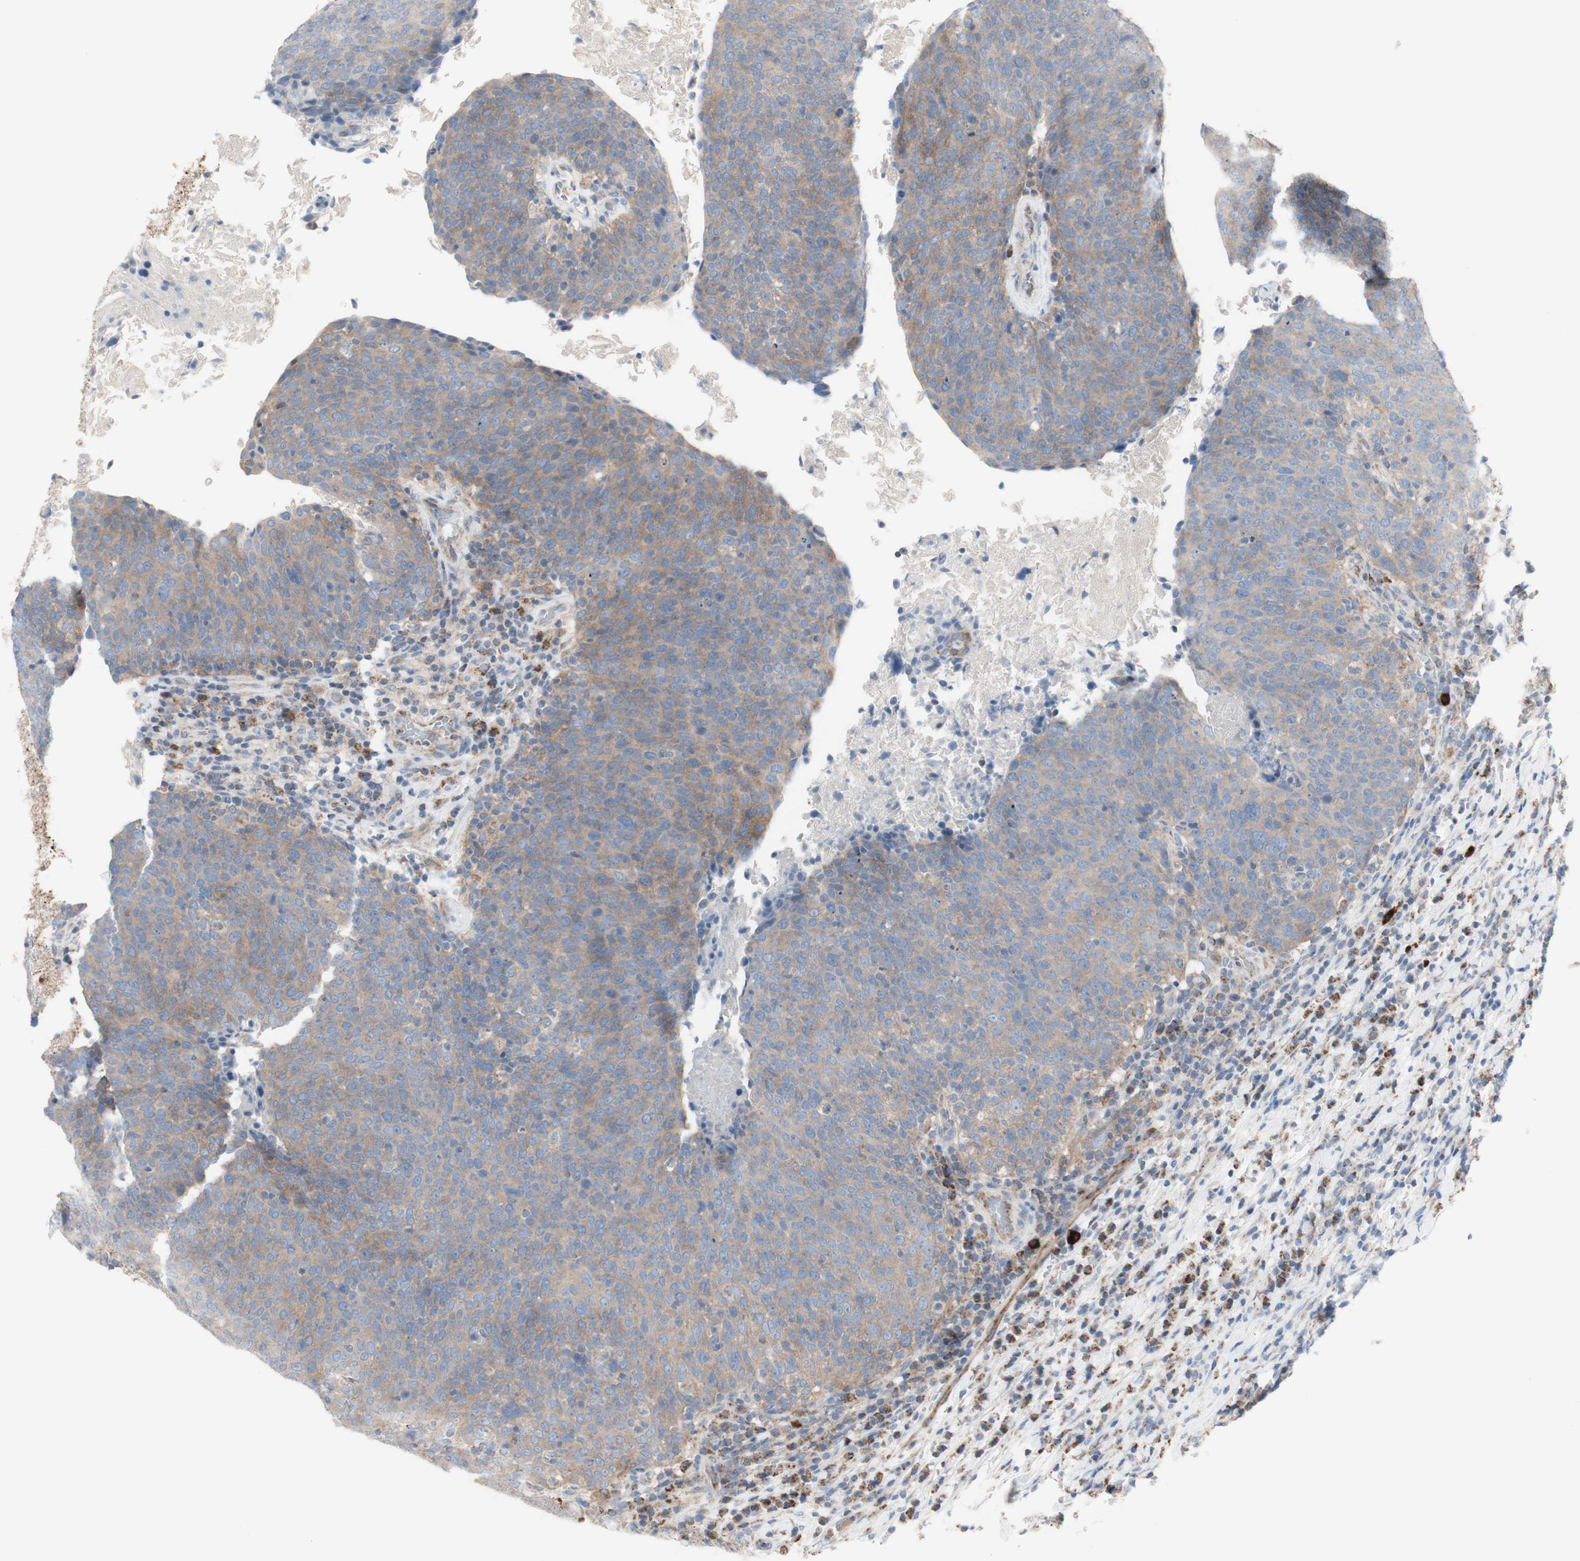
{"staining": {"intensity": "weak", "quantity": "25%-75%", "location": "cytoplasmic/membranous"}, "tissue": "head and neck cancer", "cell_type": "Tumor cells", "image_type": "cancer", "snomed": [{"axis": "morphology", "description": "Squamous cell carcinoma, NOS"}, {"axis": "morphology", "description": "Squamous cell carcinoma, metastatic, NOS"}, {"axis": "topography", "description": "Lymph node"}, {"axis": "topography", "description": "Head-Neck"}], "caption": "Immunohistochemical staining of squamous cell carcinoma (head and neck) exhibits low levels of weak cytoplasmic/membranous staining in approximately 25%-75% of tumor cells.", "gene": "C3orf52", "patient": {"sex": "male", "age": 62}}